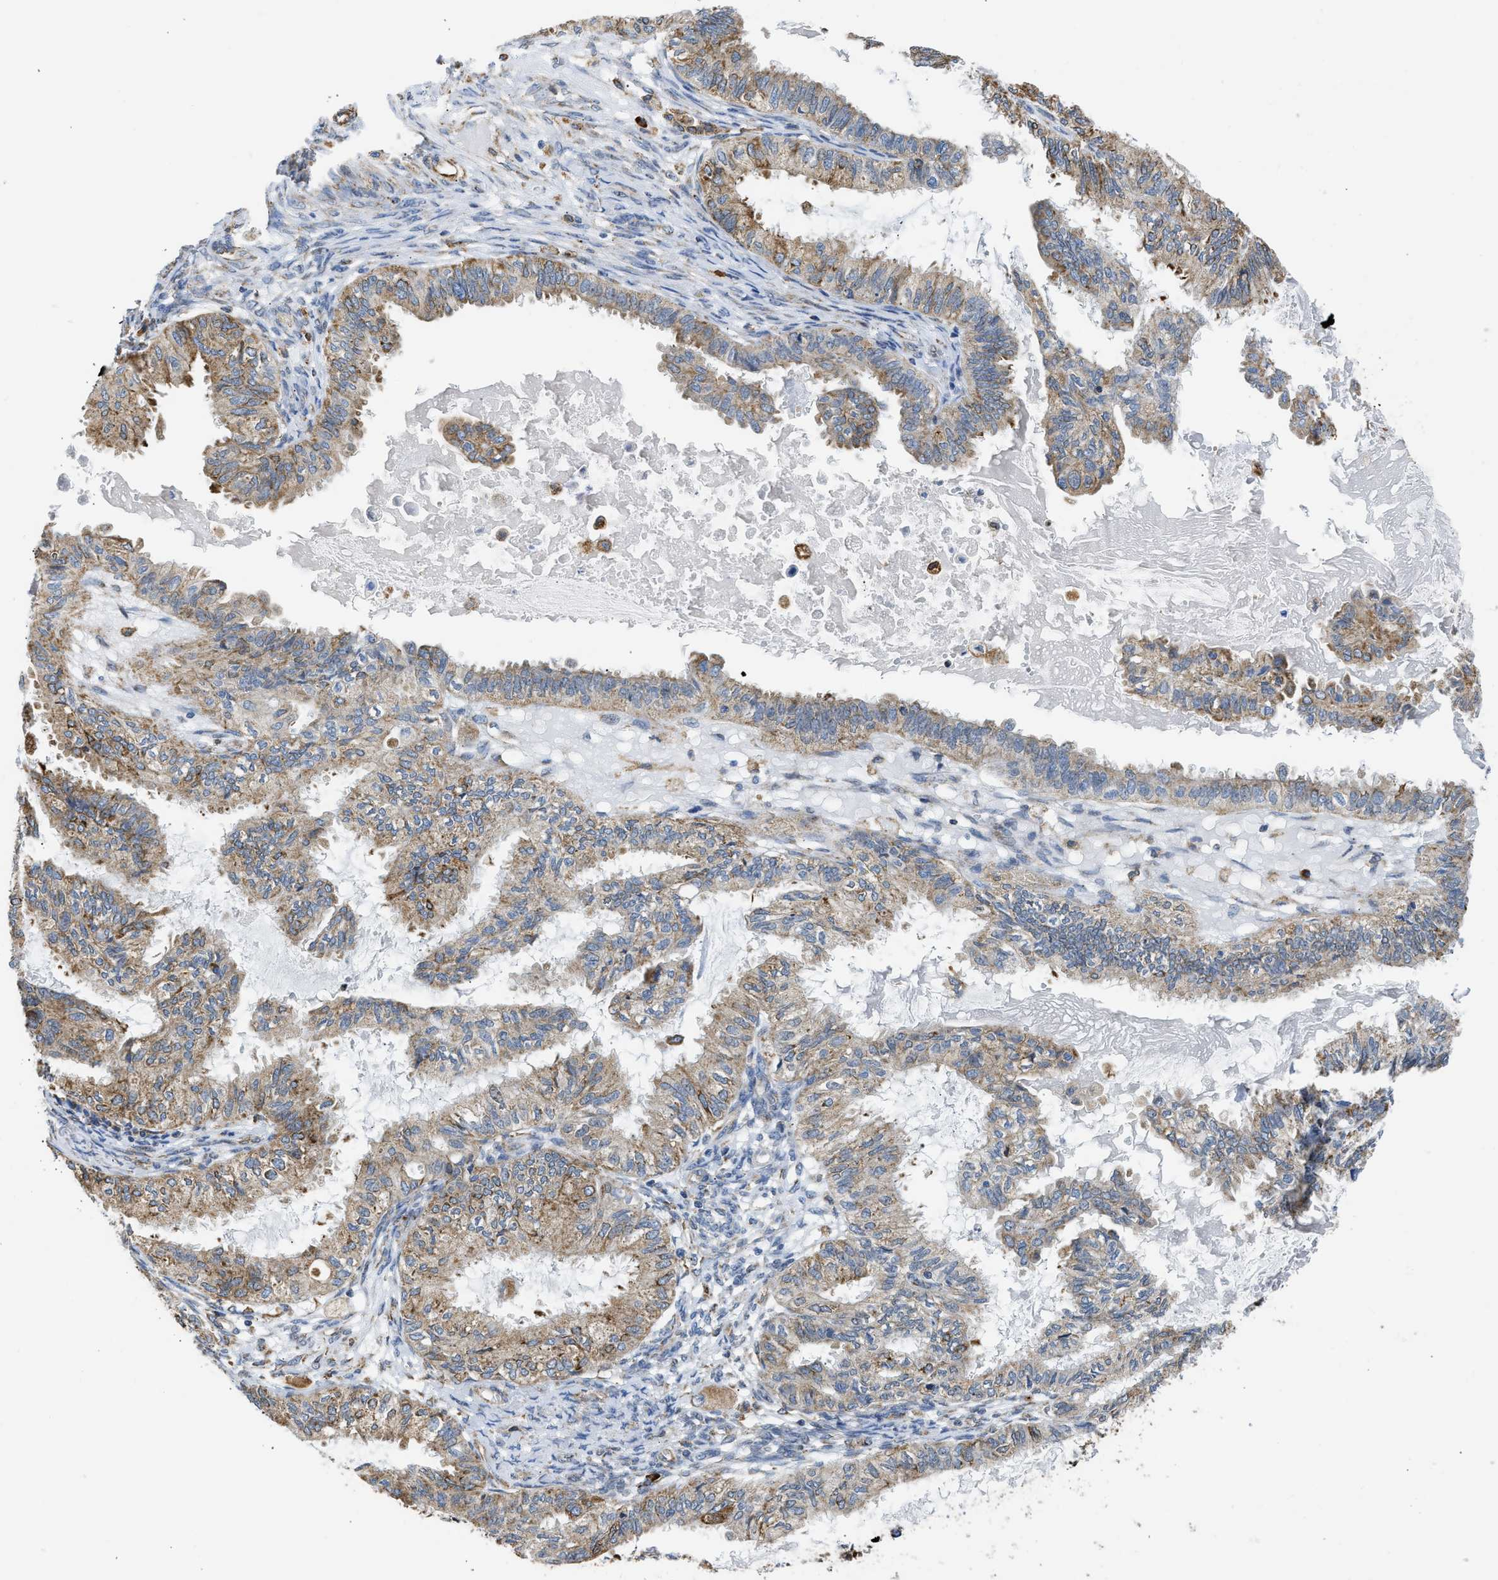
{"staining": {"intensity": "moderate", "quantity": "25%-75%", "location": "cytoplasmic/membranous"}, "tissue": "cervical cancer", "cell_type": "Tumor cells", "image_type": "cancer", "snomed": [{"axis": "morphology", "description": "Normal tissue, NOS"}, {"axis": "morphology", "description": "Adenocarcinoma, NOS"}, {"axis": "topography", "description": "Cervix"}, {"axis": "topography", "description": "Endometrium"}], "caption": "The histopathology image displays immunohistochemical staining of cervical cancer (adenocarcinoma). There is moderate cytoplasmic/membranous staining is identified in about 25%-75% of tumor cells.", "gene": "CYCS", "patient": {"sex": "female", "age": 86}}